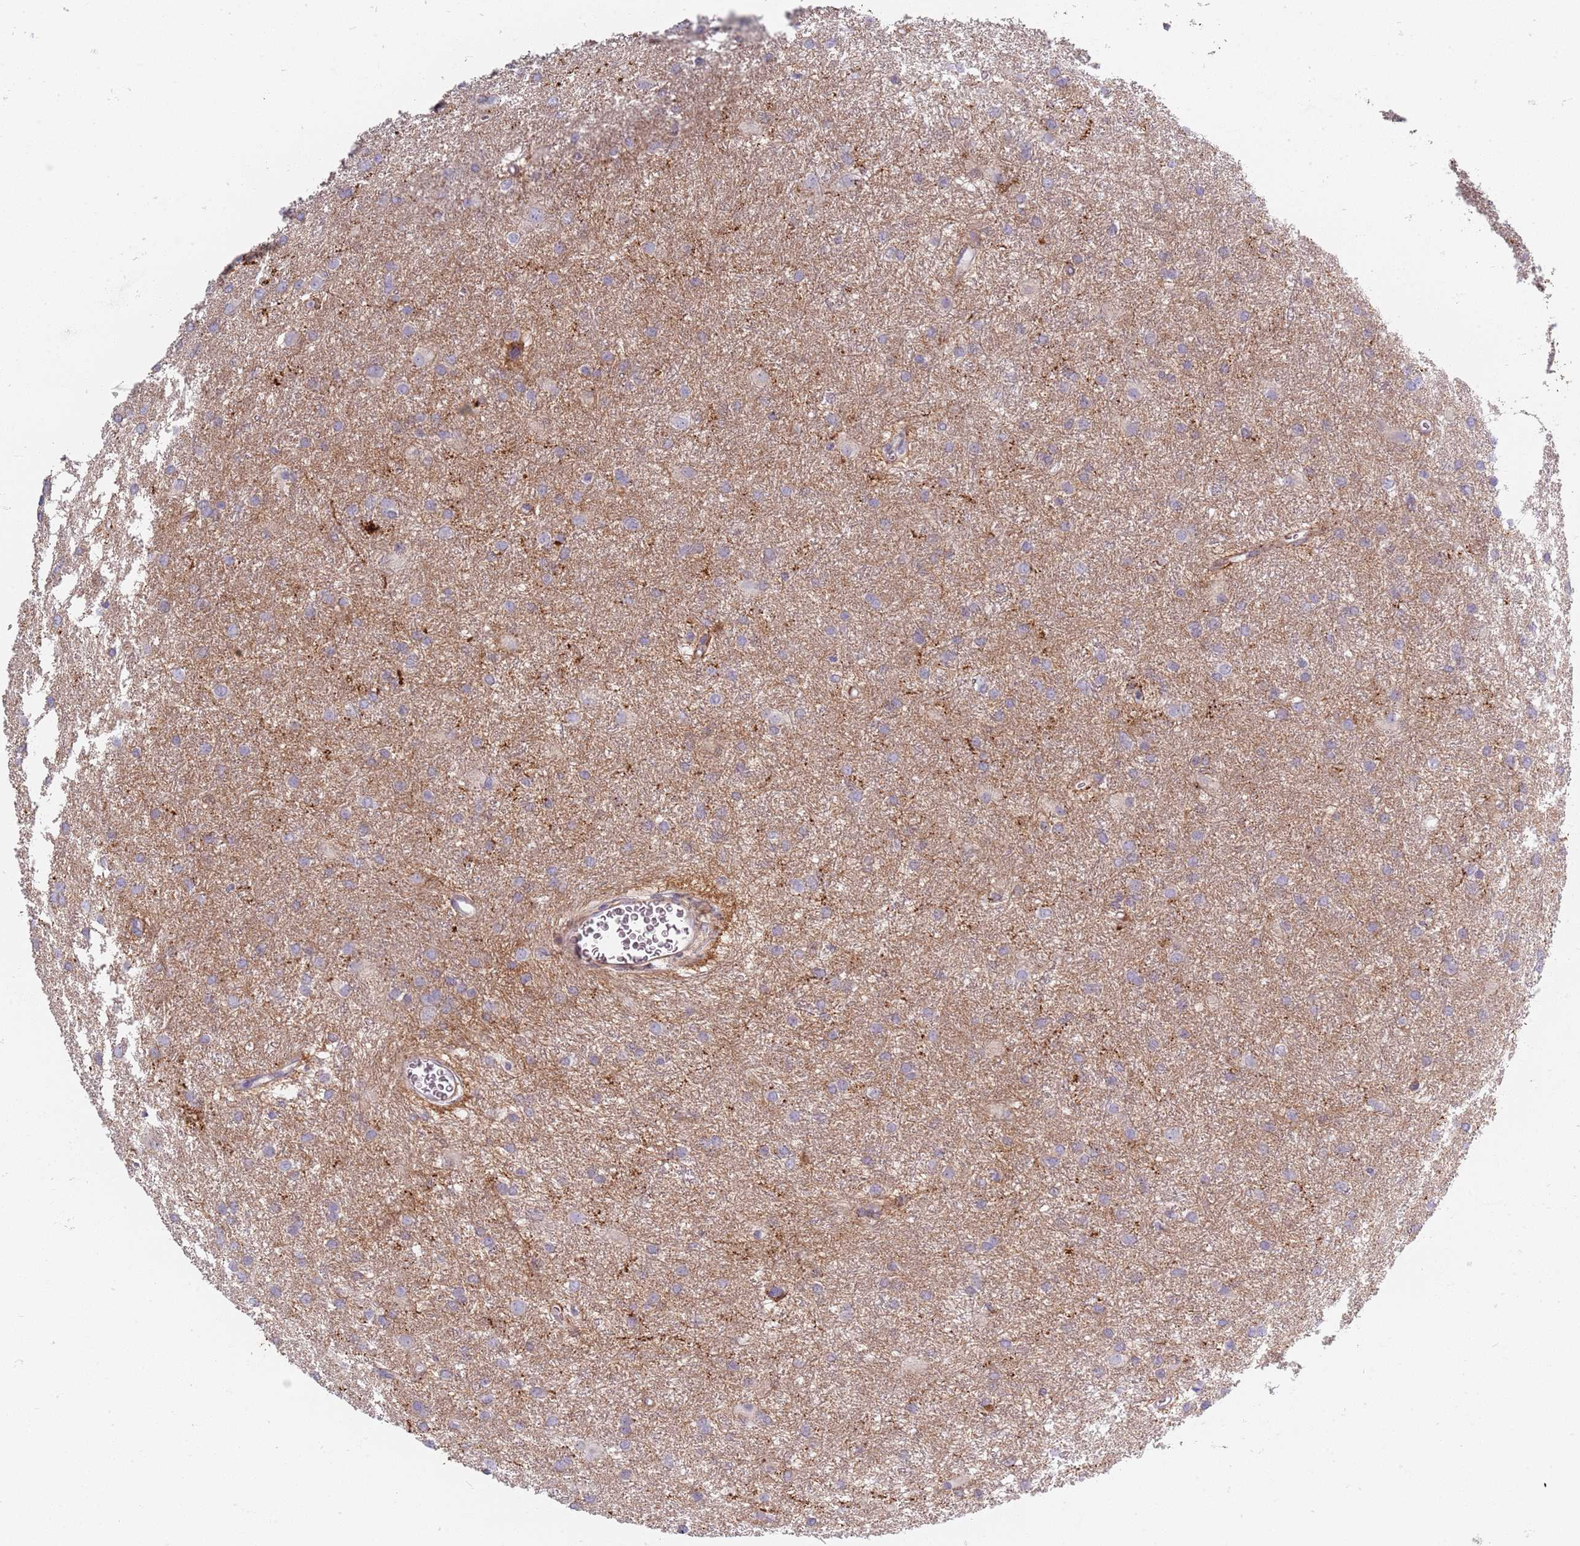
{"staining": {"intensity": "weak", "quantity": "<25%", "location": "cytoplasmic/membranous"}, "tissue": "glioma", "cell_type": "Tumor cells", "image_type": "cancer", "snomed": [{"axis": "morphology", "description": "Glioma, malignant, High grade"}, {"axis": "topography", "description": "Brain"}], "caption": "Tumor cells show no significant expression in glioma.", "gene": "SYNGR3", "patient": {"sex": "female", "age": 50}}